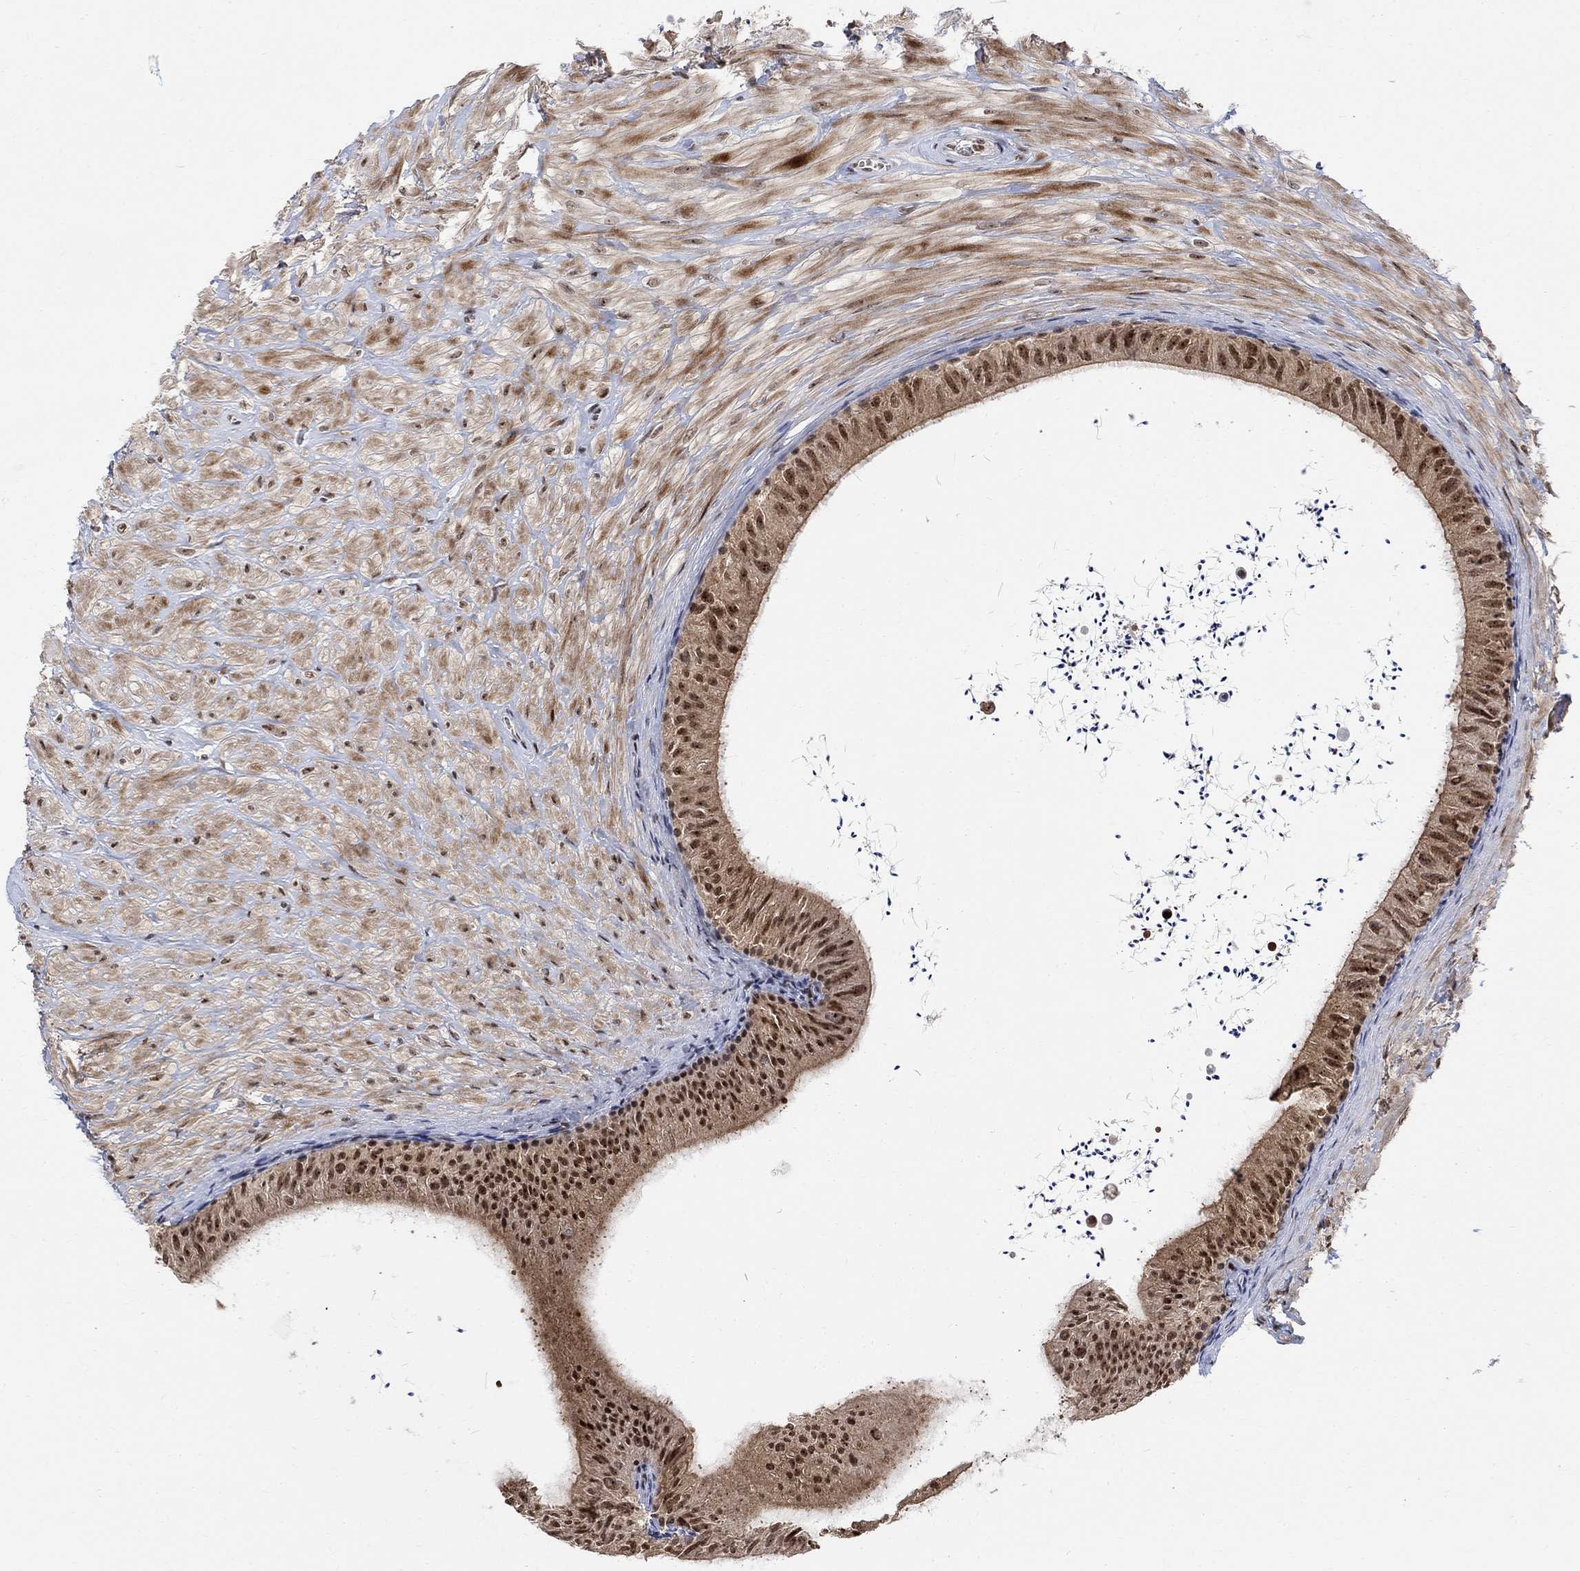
{"staining": {"intensity": "strong", "quantity": ">75%", "location": "nuclear"}, "tissue": "epididymis", "cell_type": "Glandular cells", "image_type": "normal", "snomed": [{"axis": "morphology", "description": "Normal tissue, NOS"}, {"axis": "topography", "description": "Epididymis"}], "caption": "IHC histopathology image of normal epididymis: human epididymis stained using immunohistochemistry shows high levels of strong protein expression localized specifically in the nuclear of glandular cells, appearing as a nuclear brown color.", "gene": "E4F1", "patient": {"sex": "male", "age": 32}}